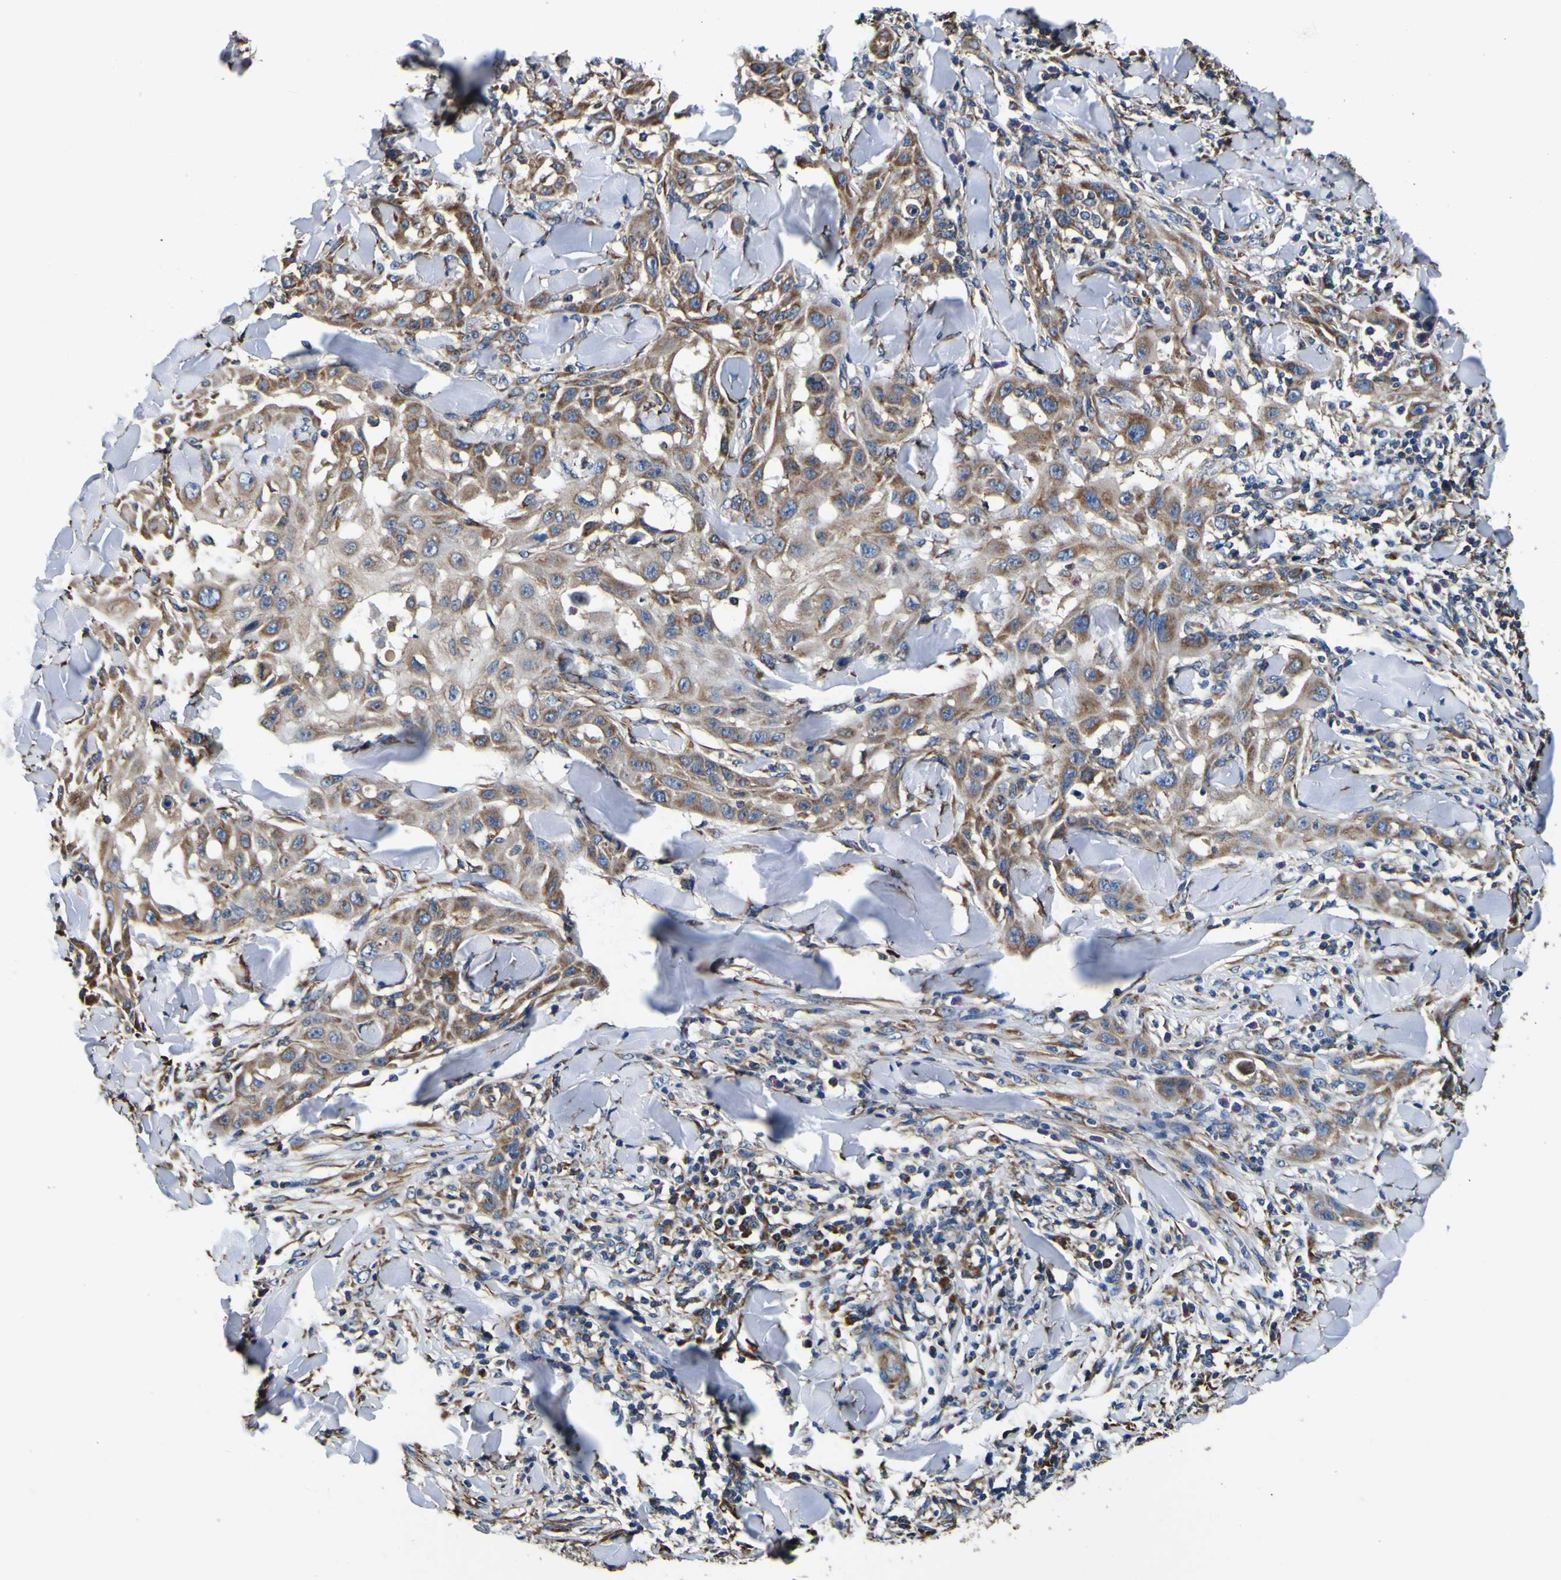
{"staining": {"intensity": "moderate", "quantity": ">75%", "location": "cytoplasmic/membranous"}, "tissue": "skin cancer", "cell_type": "Tumor cells", "image_type": "cancer", "snomed": [{"axis": "morphology", "description": "Squamous cell carcinoma, NOS"}, {"axis": "topography", "description": "Skin"}], "caption": "About >75% of tumor cells in squamous cell carcinoma (skin) show moderate cytoplasmic/membranous protein expression as visualized by brown immunohistochemical staining.", "gene": "INPP5A", "patient": {"sex": "male", "age": 24}}